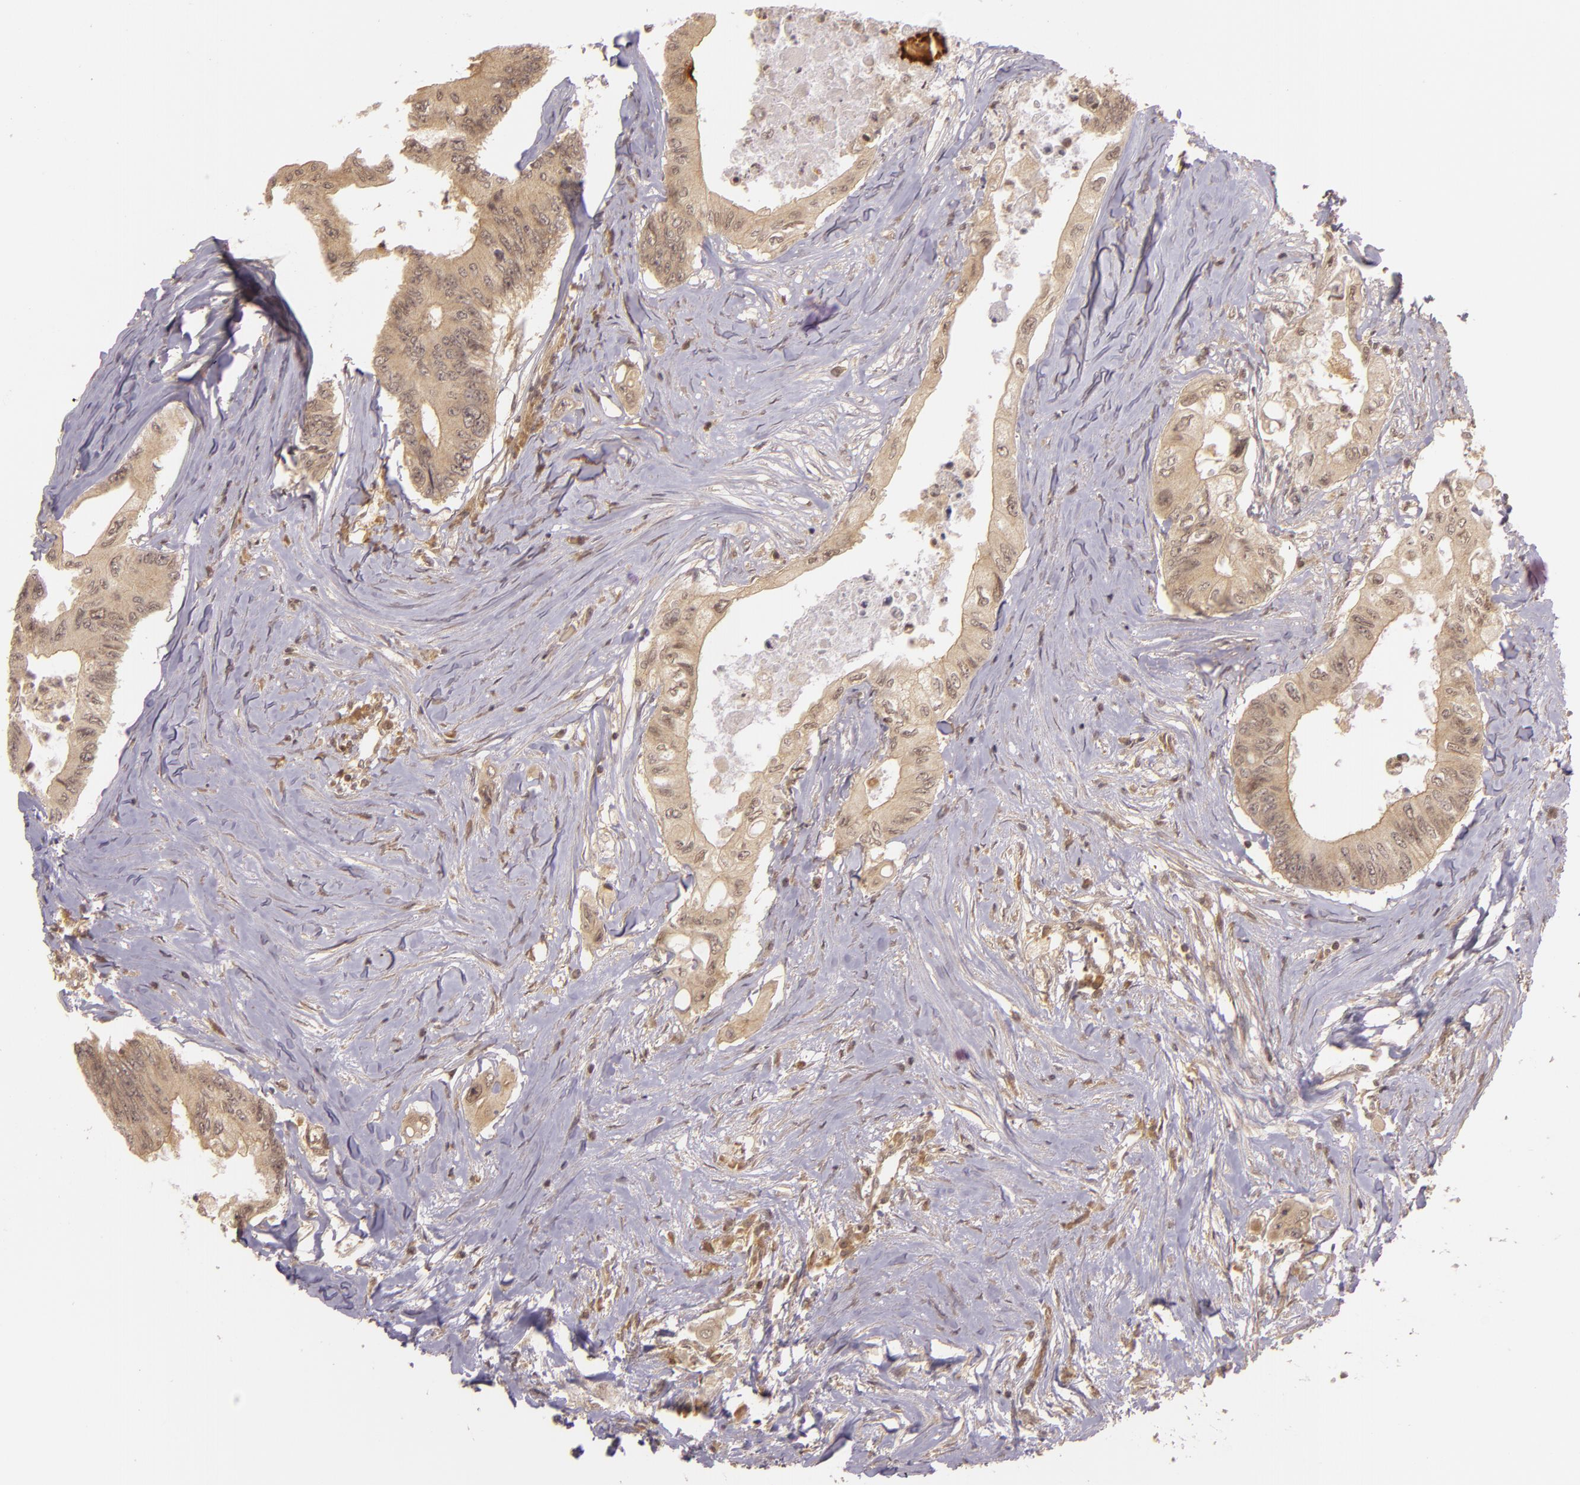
{"staining": {"intensity": "weak", "quantity": ">75%", "location": "cytoplasmic/membranous"}, "tissue": "colorectal cancer", "cell_type": "Tumor cells", "image_type": "cancer", "snomed": [{"axis": "morphology", "description": "Adenocarcinoma, NOS"}, {"axis": "topography", "description": "Colon"}], "caption": "Protein expression analysis of colorectal cancer (adenocarcinoma) reveals weak cytoplasmic/membranous positivity in approximately >75% of tumor cells. The protein is stained brown, and the nuclei are stained in blue (DAB (3,3'-diaminobenzidine) IHC with brightfield microscopy, high magnification).", "gene": "TXNRD2", "patient": {"sex": "male", "age": 65}}